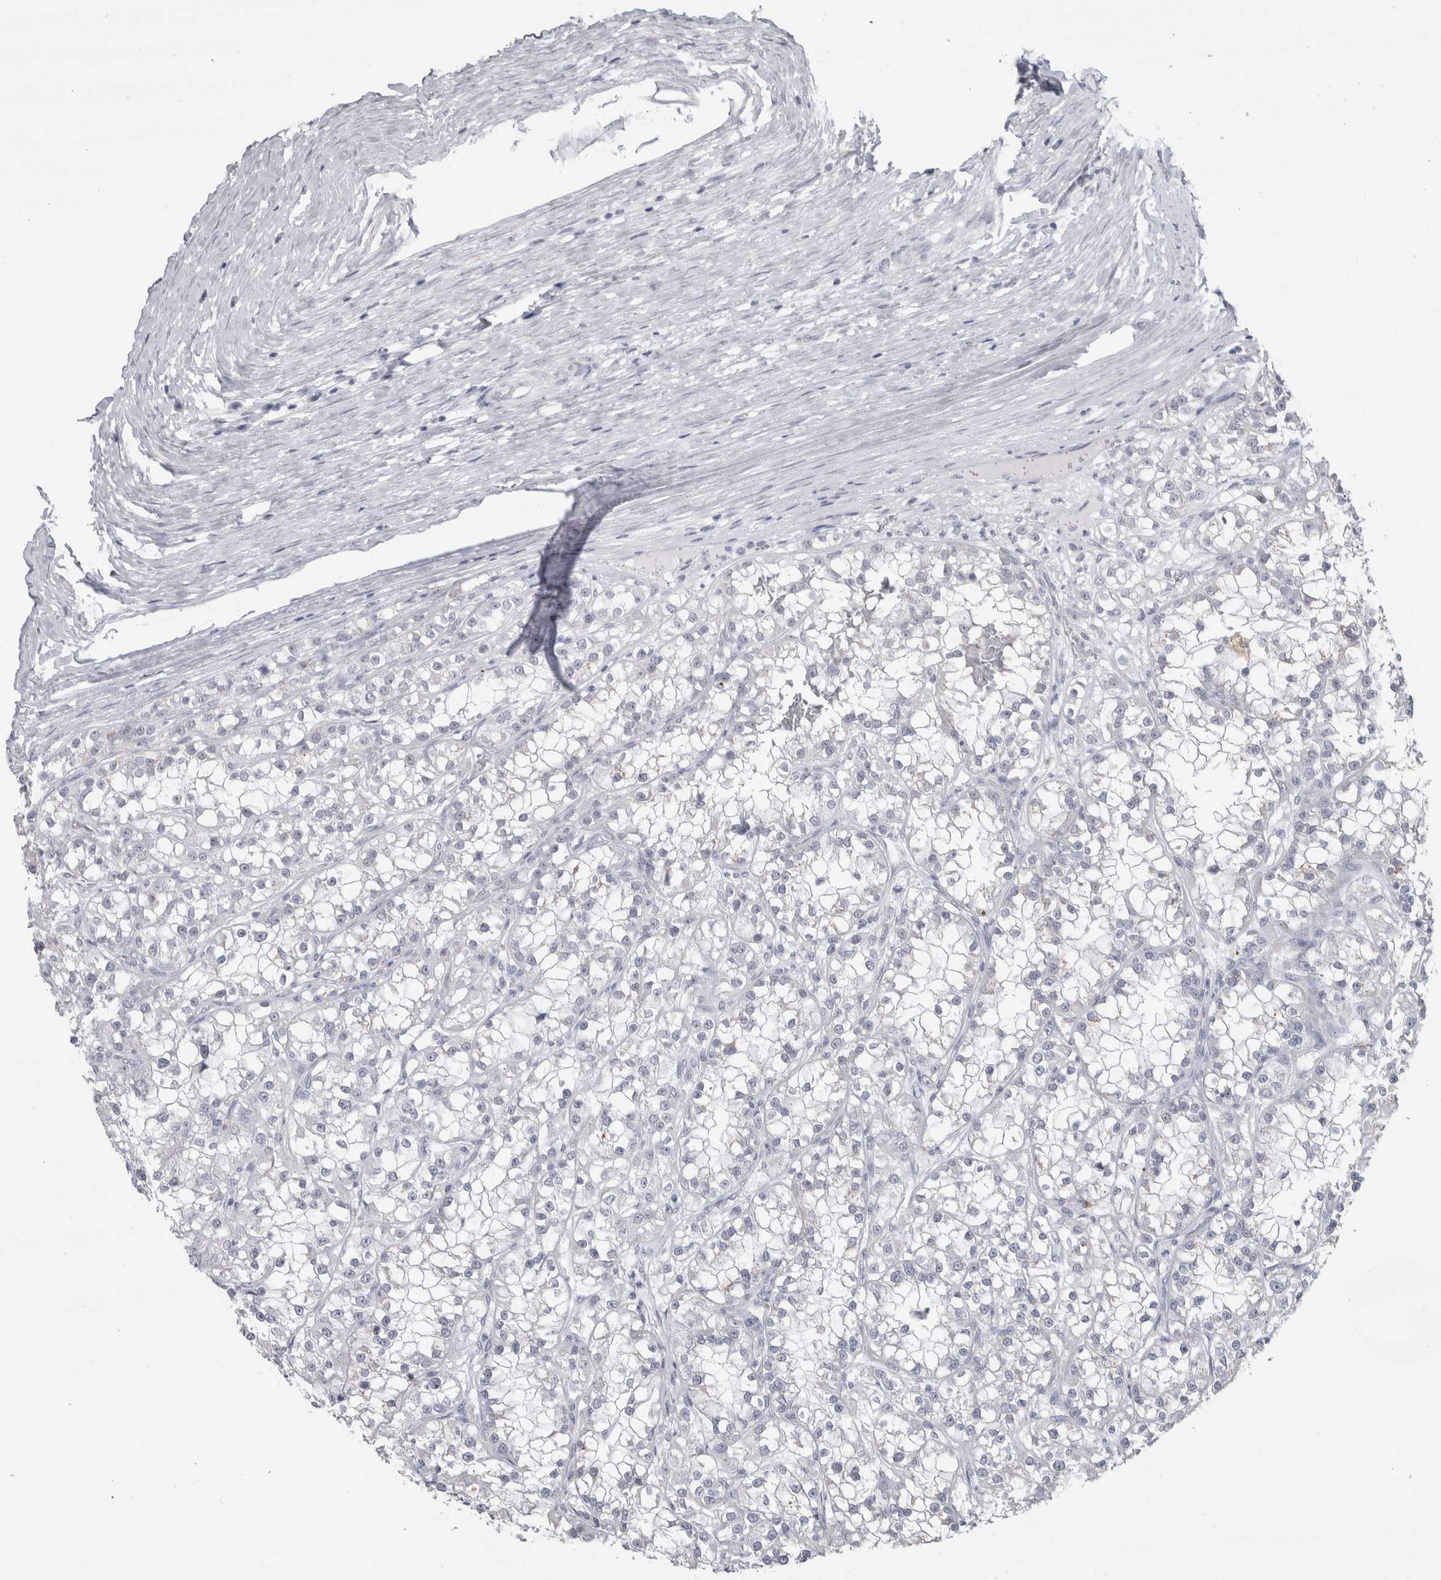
{"staining": {"intensity": "negative", "quantity": "none", "location": "none"}, "tissue": "renal cancer", "cell_type": "Tumor cells", "image_type": "cancer", "snomed": [{"axis": "morphology", "description": "Adenocarcinoma, NOS"}, {"axis": "topography", "description": "Kidney"}], "caption": "Immunohistochemical staining of human renal cancer reveals no significant positivity in tumor cells.", "gene": "CDH17", "patient": {"sex": "female", "age": 52}}